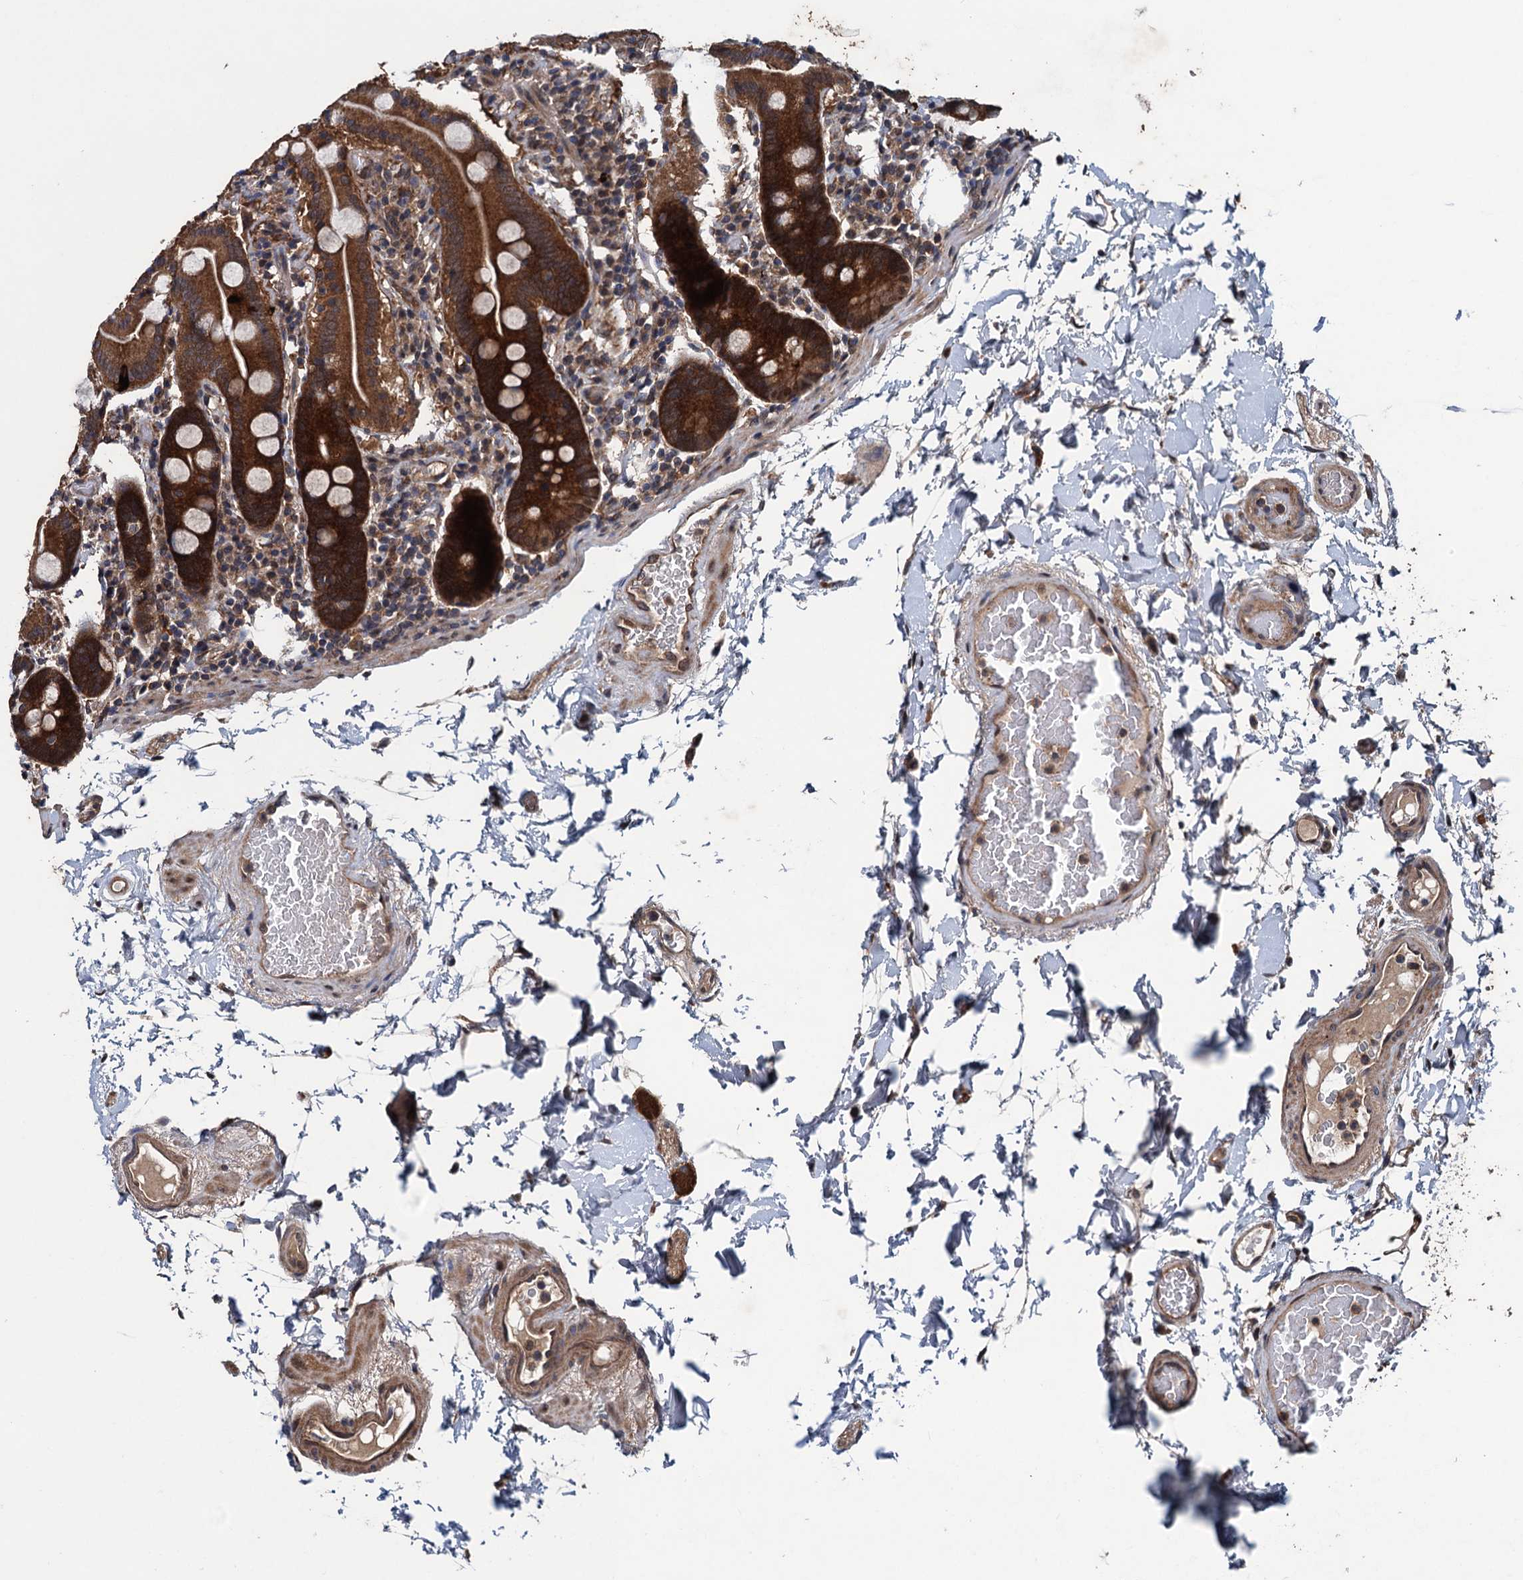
{"staining": {"intensity": "strong", "quantity": ">75%", "location": "cytoplasmic/membranous"}, "tissue": "duodenum", "cell_type": "Glandular cells", "image_type": "normal", "snomed": [{"axis": "morphology", "description": "Normal tissue, NOS"}, {"axis": "topography", "description": "Duodenum"}], "caption": "Protein analysis of benign duodenum shows strong cytoplasmic/membranous staining in about >75% of glandular cells.", "gene": "BLTP3B", "patient": {"sex": "male", "age": 55}}